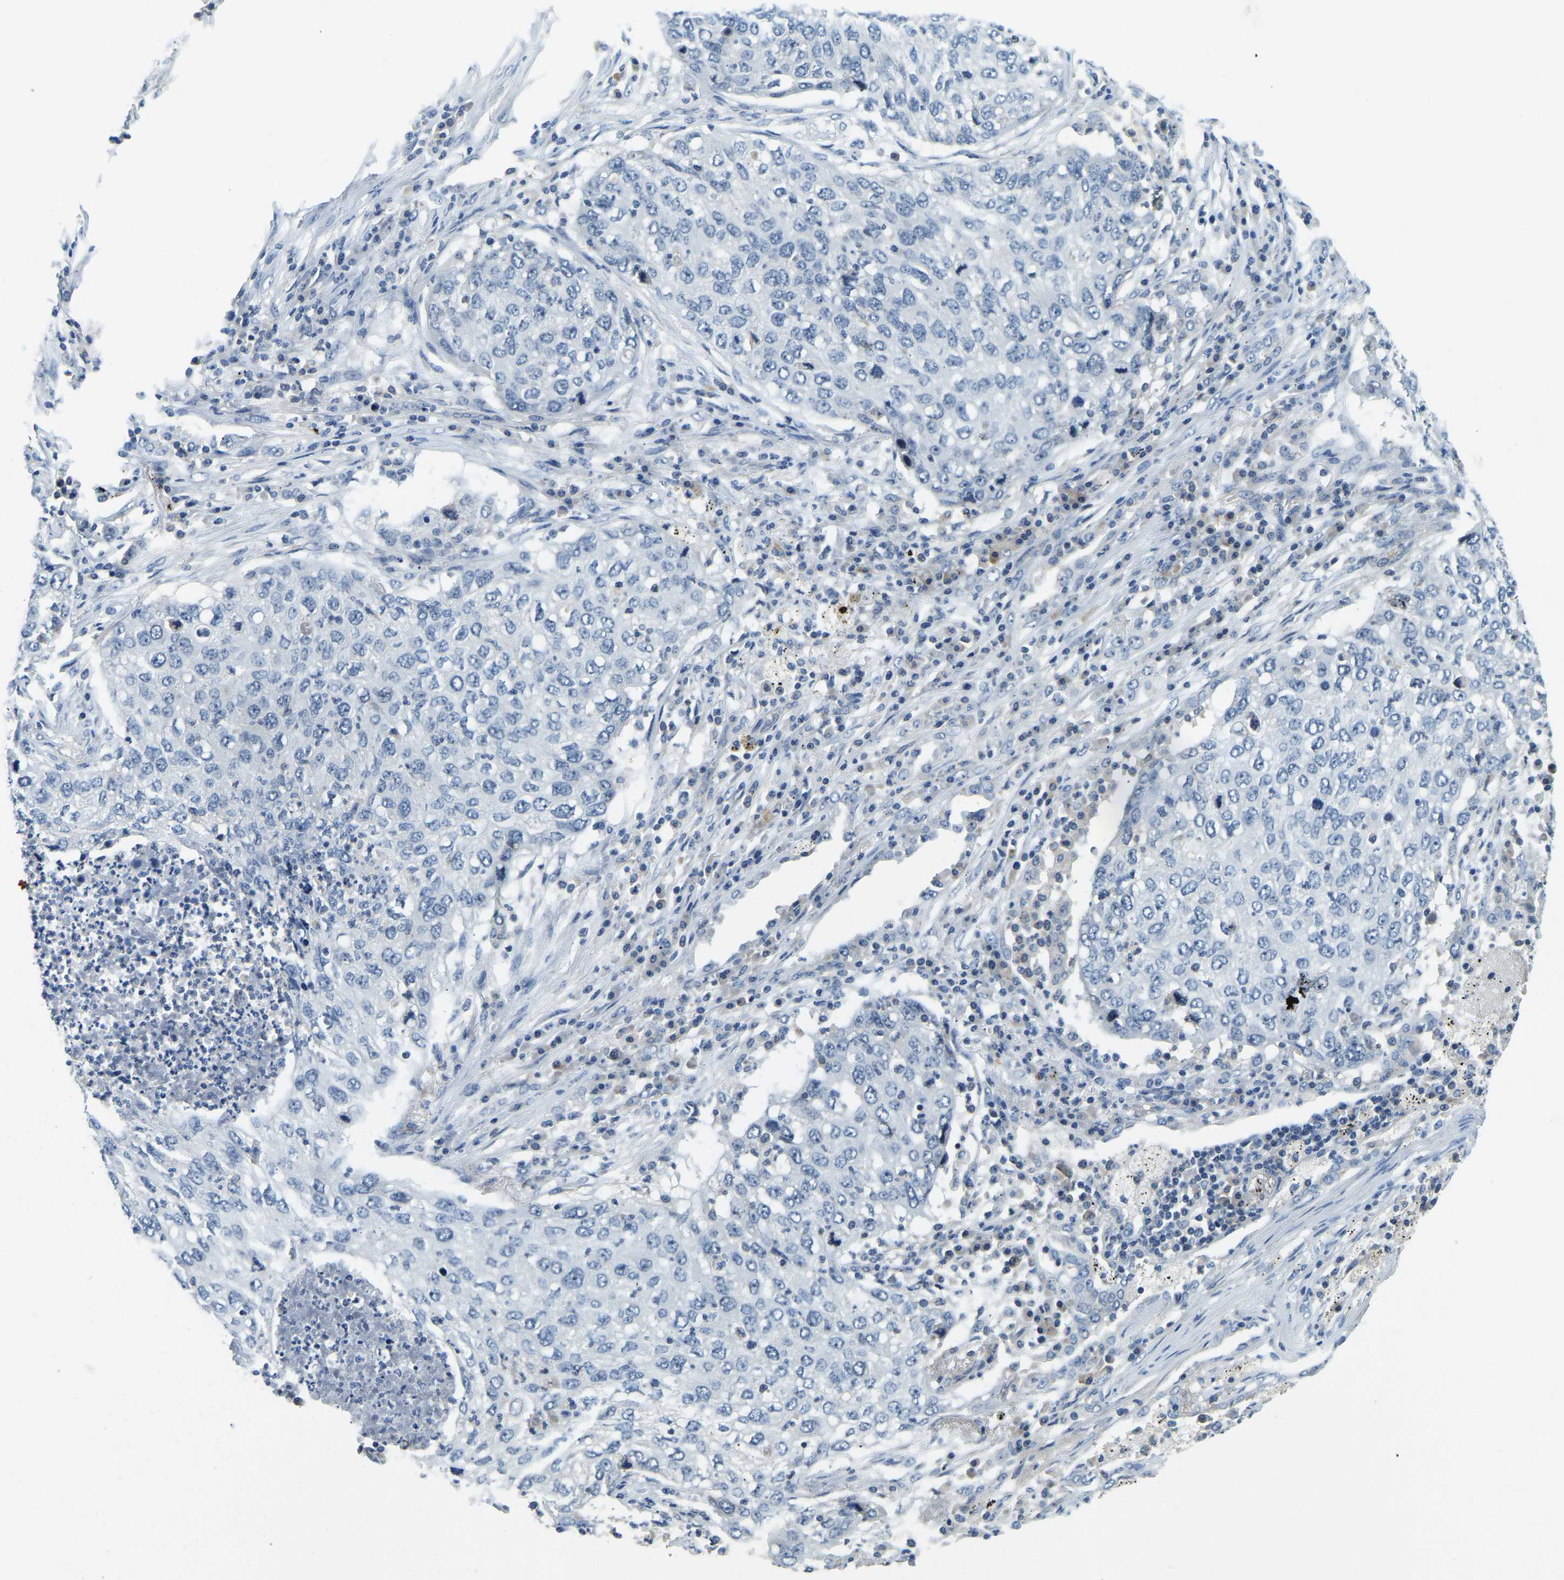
{"staining": {"intensity": "negative", "quantity": "none", "location": "none"}, "tissue": "lung cancer", "cell_type": "Tumor cells", "image_type": "cancer", "snomed": [{"axis": "morphology", "description": "Squamous cell carcinoma, NOS"}, {"axis": "topography", "description": "Lung"}], "caption": "An image of lung squamous cell carcinoma stained for a protein reveals no brown staining in tumor cells.", "gene": "RRP1", "patient": {"sex": "female", "age": 63}}